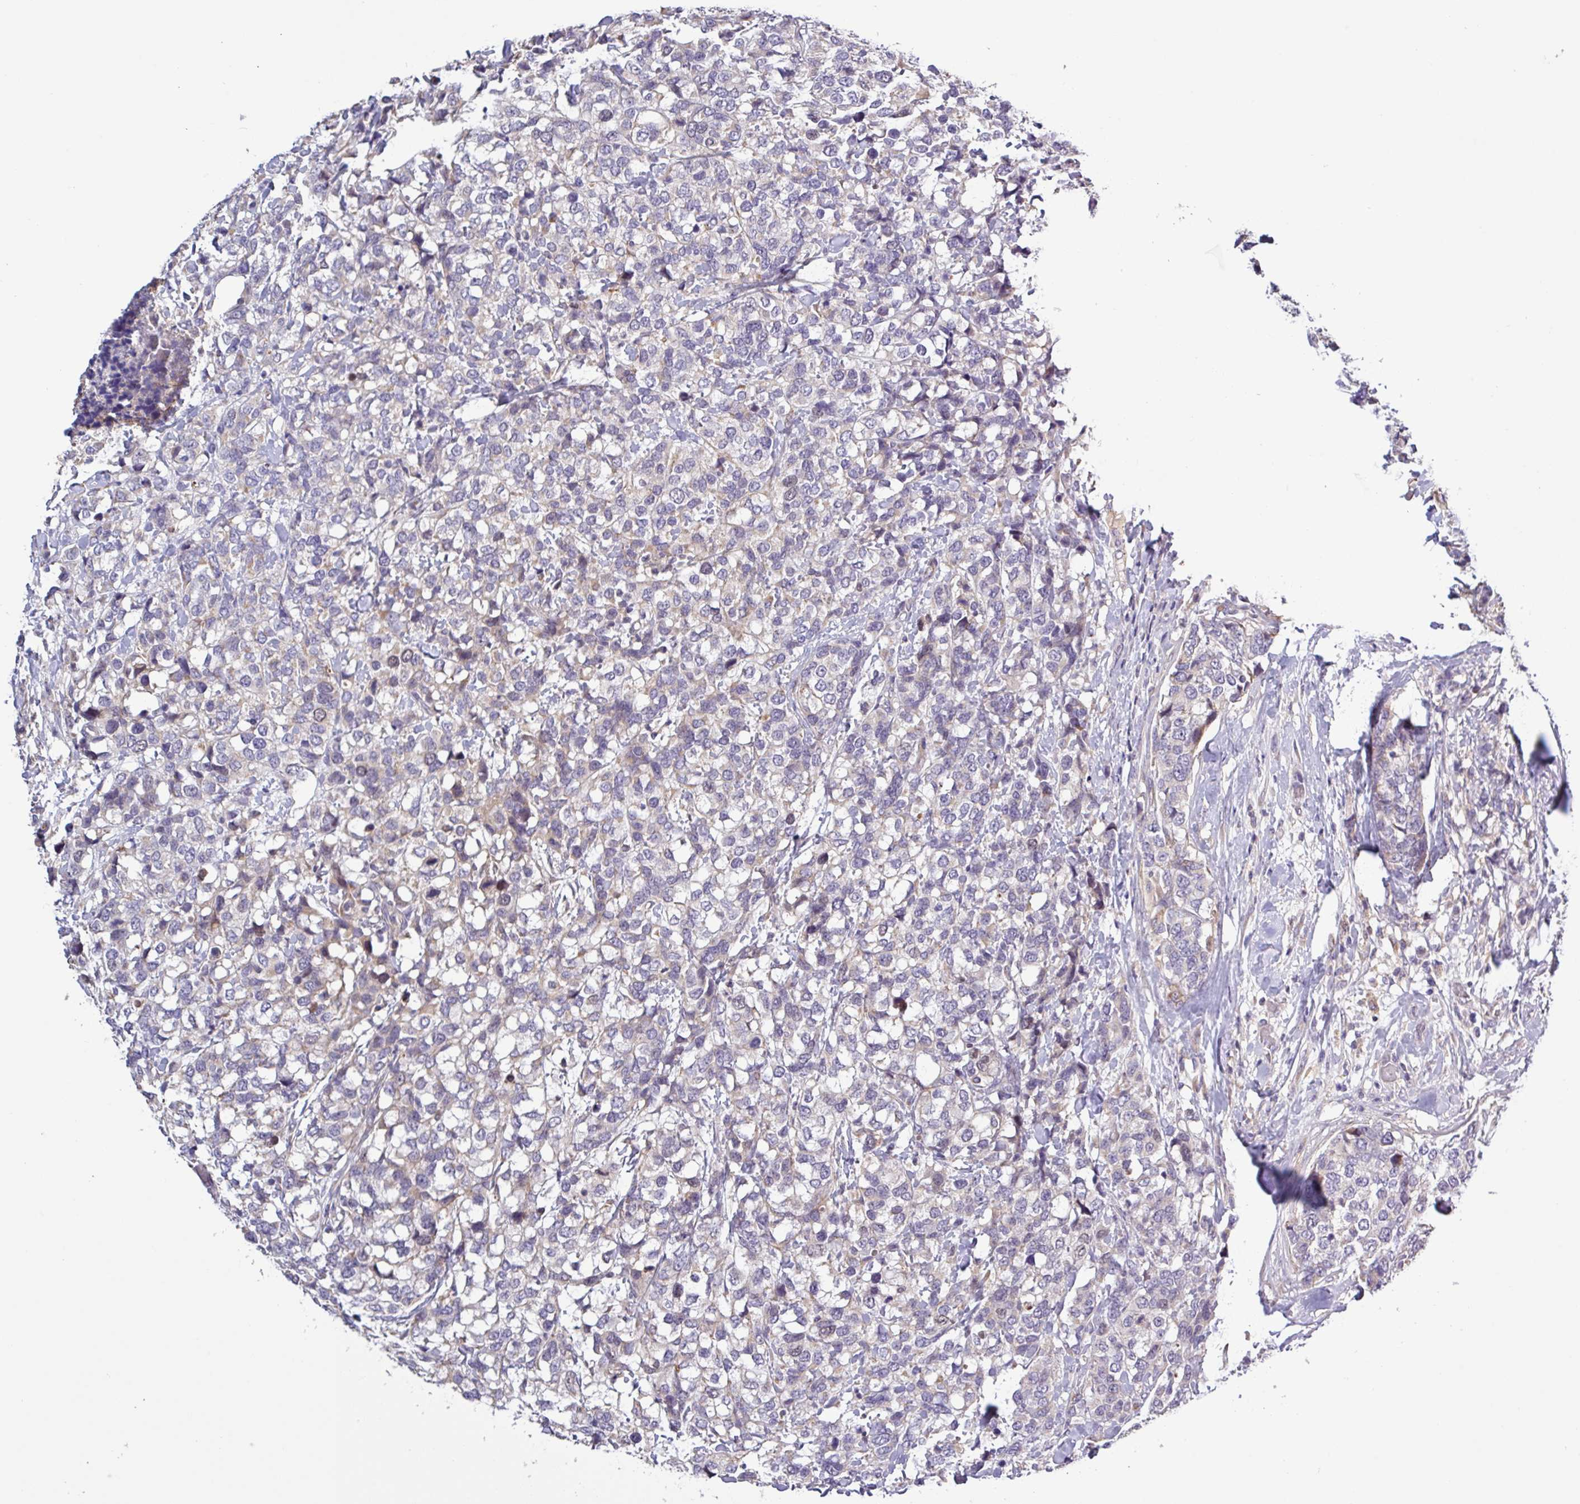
{"staining": {"intensity": "weak", "quantity": "25%-75%", "location": "cytoplasmic/membranous"}, "tissue": "breast cancer", "cell_type": "Tumor cells", "image_type": "cancer", "snomed": [{"axis": "morphology", "description": "Lobular carcinoma"}, {"axis": "topography", "description": "Breast"}], "caption": "There is low levels of weak cytoplasmic/membranous positivity in tumor cells of breast cancer (lobular carcinoma), as demonstrated by immunohistochemical staining (brown color).", "gene": "SFTPB", "patient": {"sex": "female", "age": 59}}